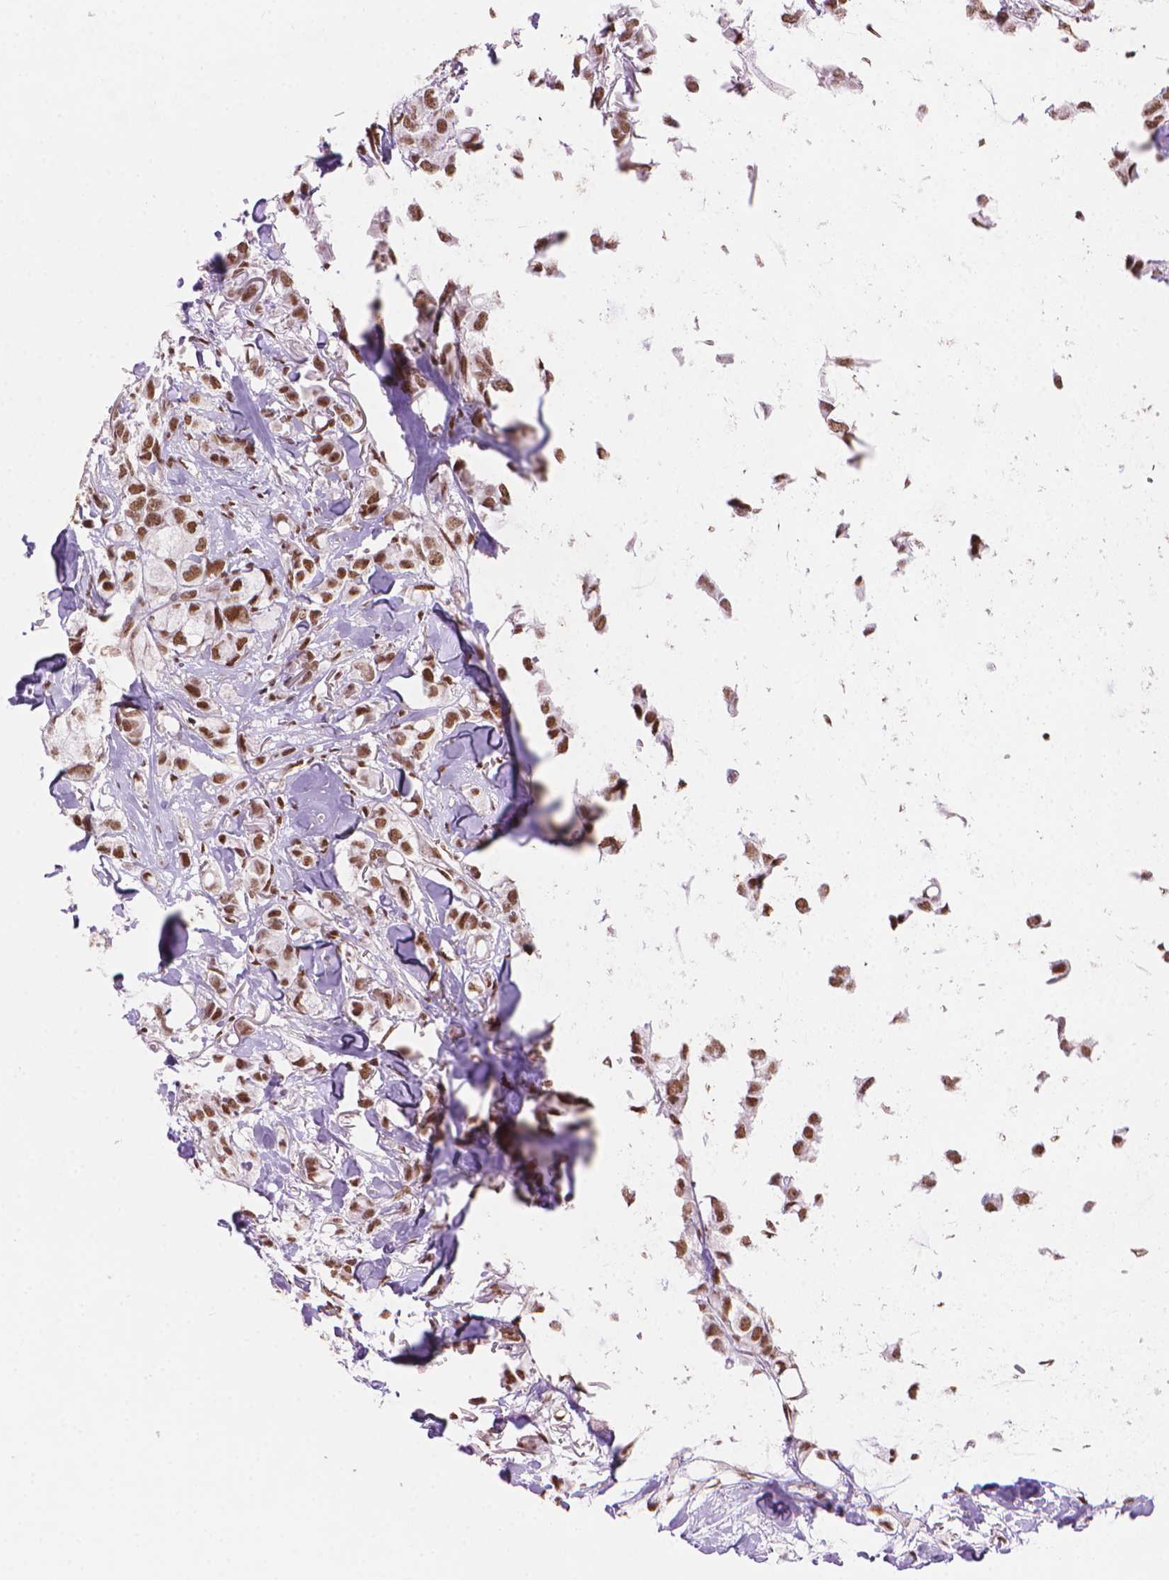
{"staining": {"intensity": "strong", "quantity": ">75%", "location": "nuclear"}, "tissue": "breast cancer", "cell_type": "Tumor cells", "image_type": "cancer", "snomed": [{"axis": "morphology", "description": "Duct carcinoma"}, {"axis": "topography", "description": "Breast"}], "caption": "Breast cancer (infiltrating ductal carcinoma) tissue demonstrates strong nuclear positivity in approximately >75% of tumor cells, visualized by immunohistochemistry. (DAB IHC with brightfield microscopy, high magnification).", "gene": "UBN1", "patient": {"sex": "female", "age": 85}}